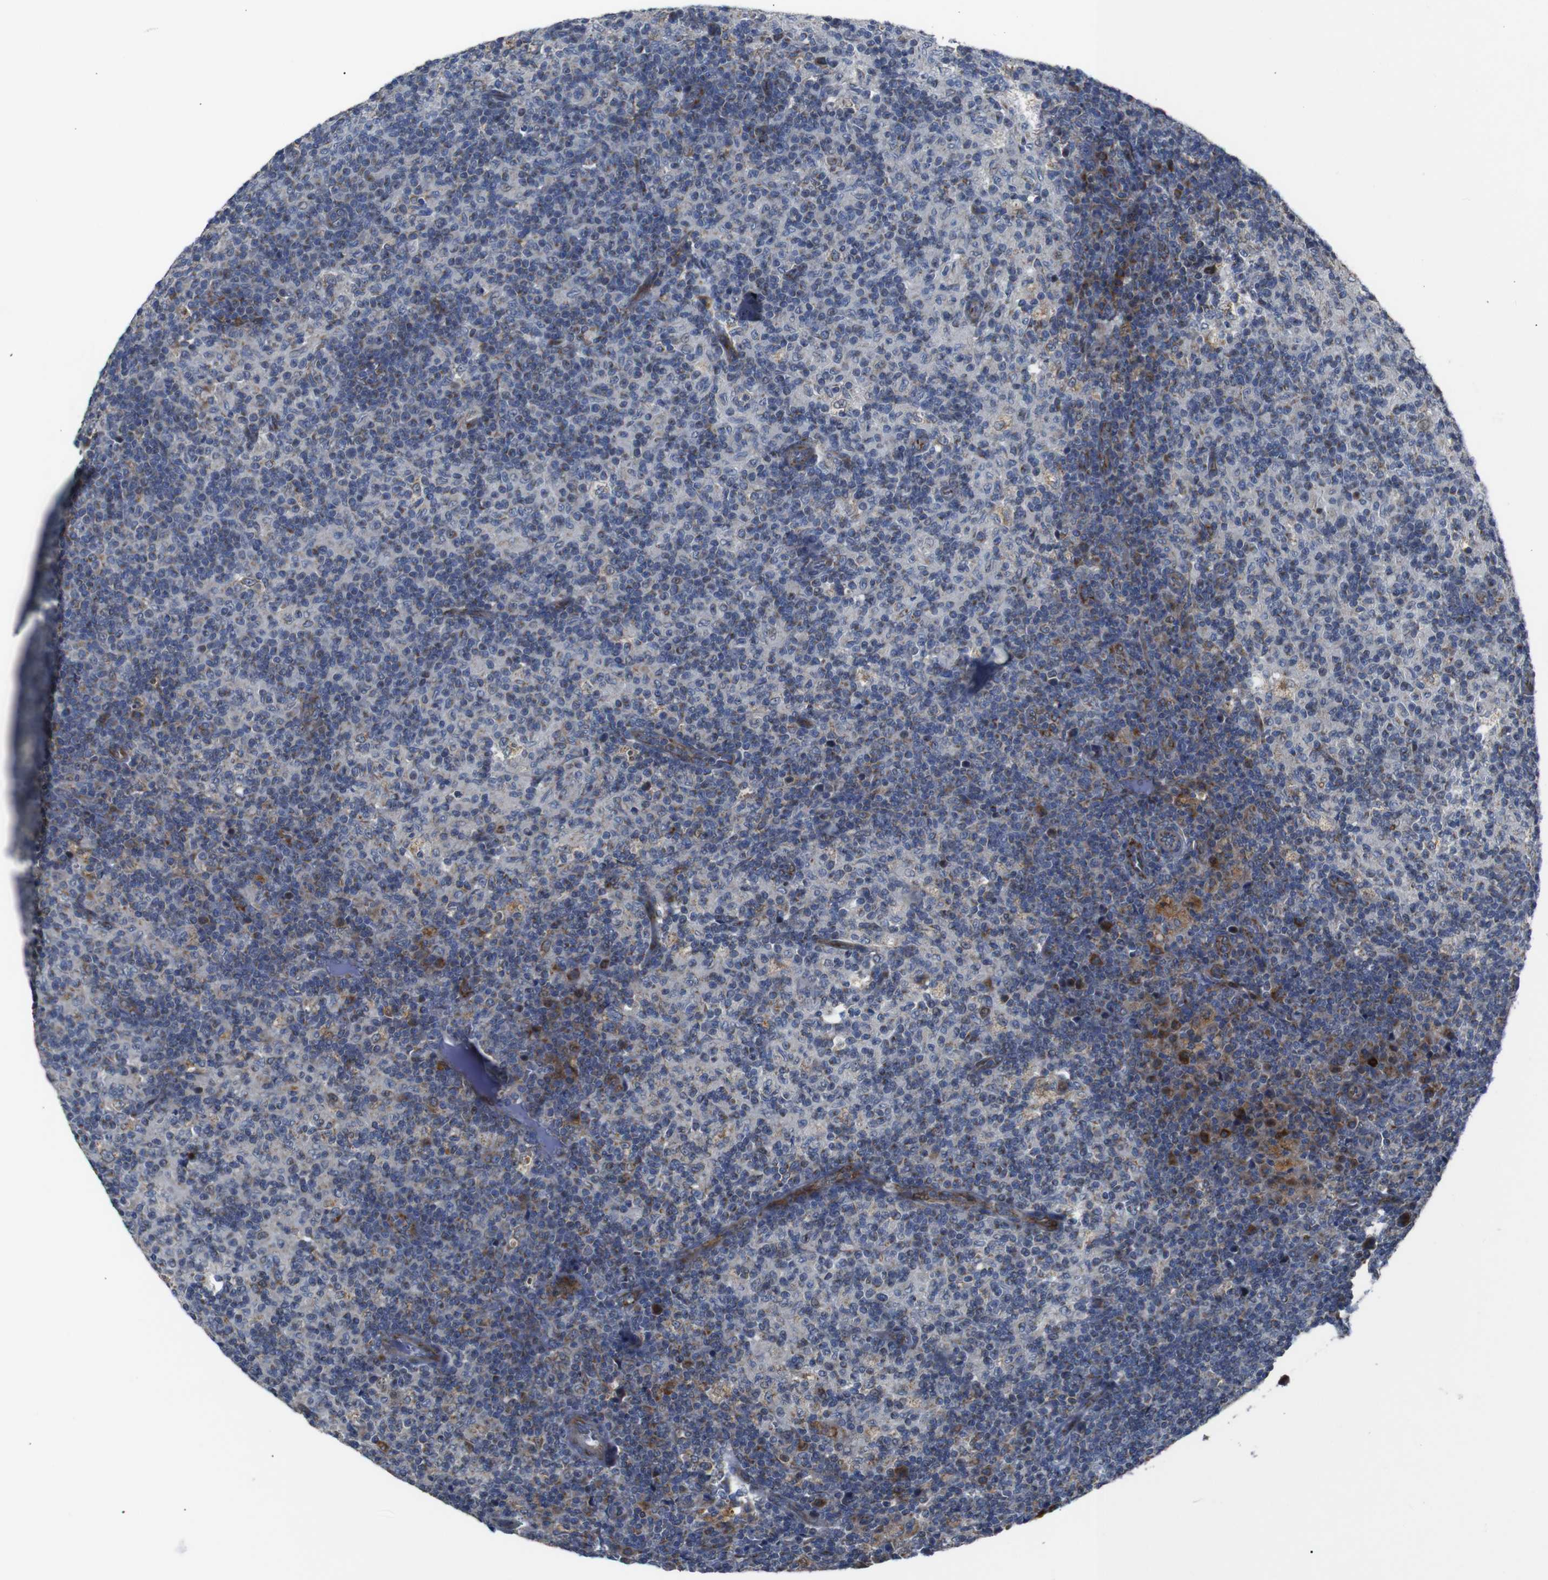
{"staining": {"intensity": "moderate", "quantity": "<25%", "location": "cytoplasmic/membranous"}, "tissue": "lymph node", "cell_type": "Germinal center cells", "image_type": "normal", "snomed": [{"axis": "morphology", "description": "Normal tissue, NOS"}, {"axis": "morphology", "description": "Inflammation, NOS"}, {"axis": "topography", "description": "Lymph node"}], "caption": "Human lymph node stained for a protein (brown) reveals moderate cytoplasmic/membranous positive expression in approximately <25% of germinal center cells.", "gene": "CHST10", "patient": {"sex": "male", "age": 55}}